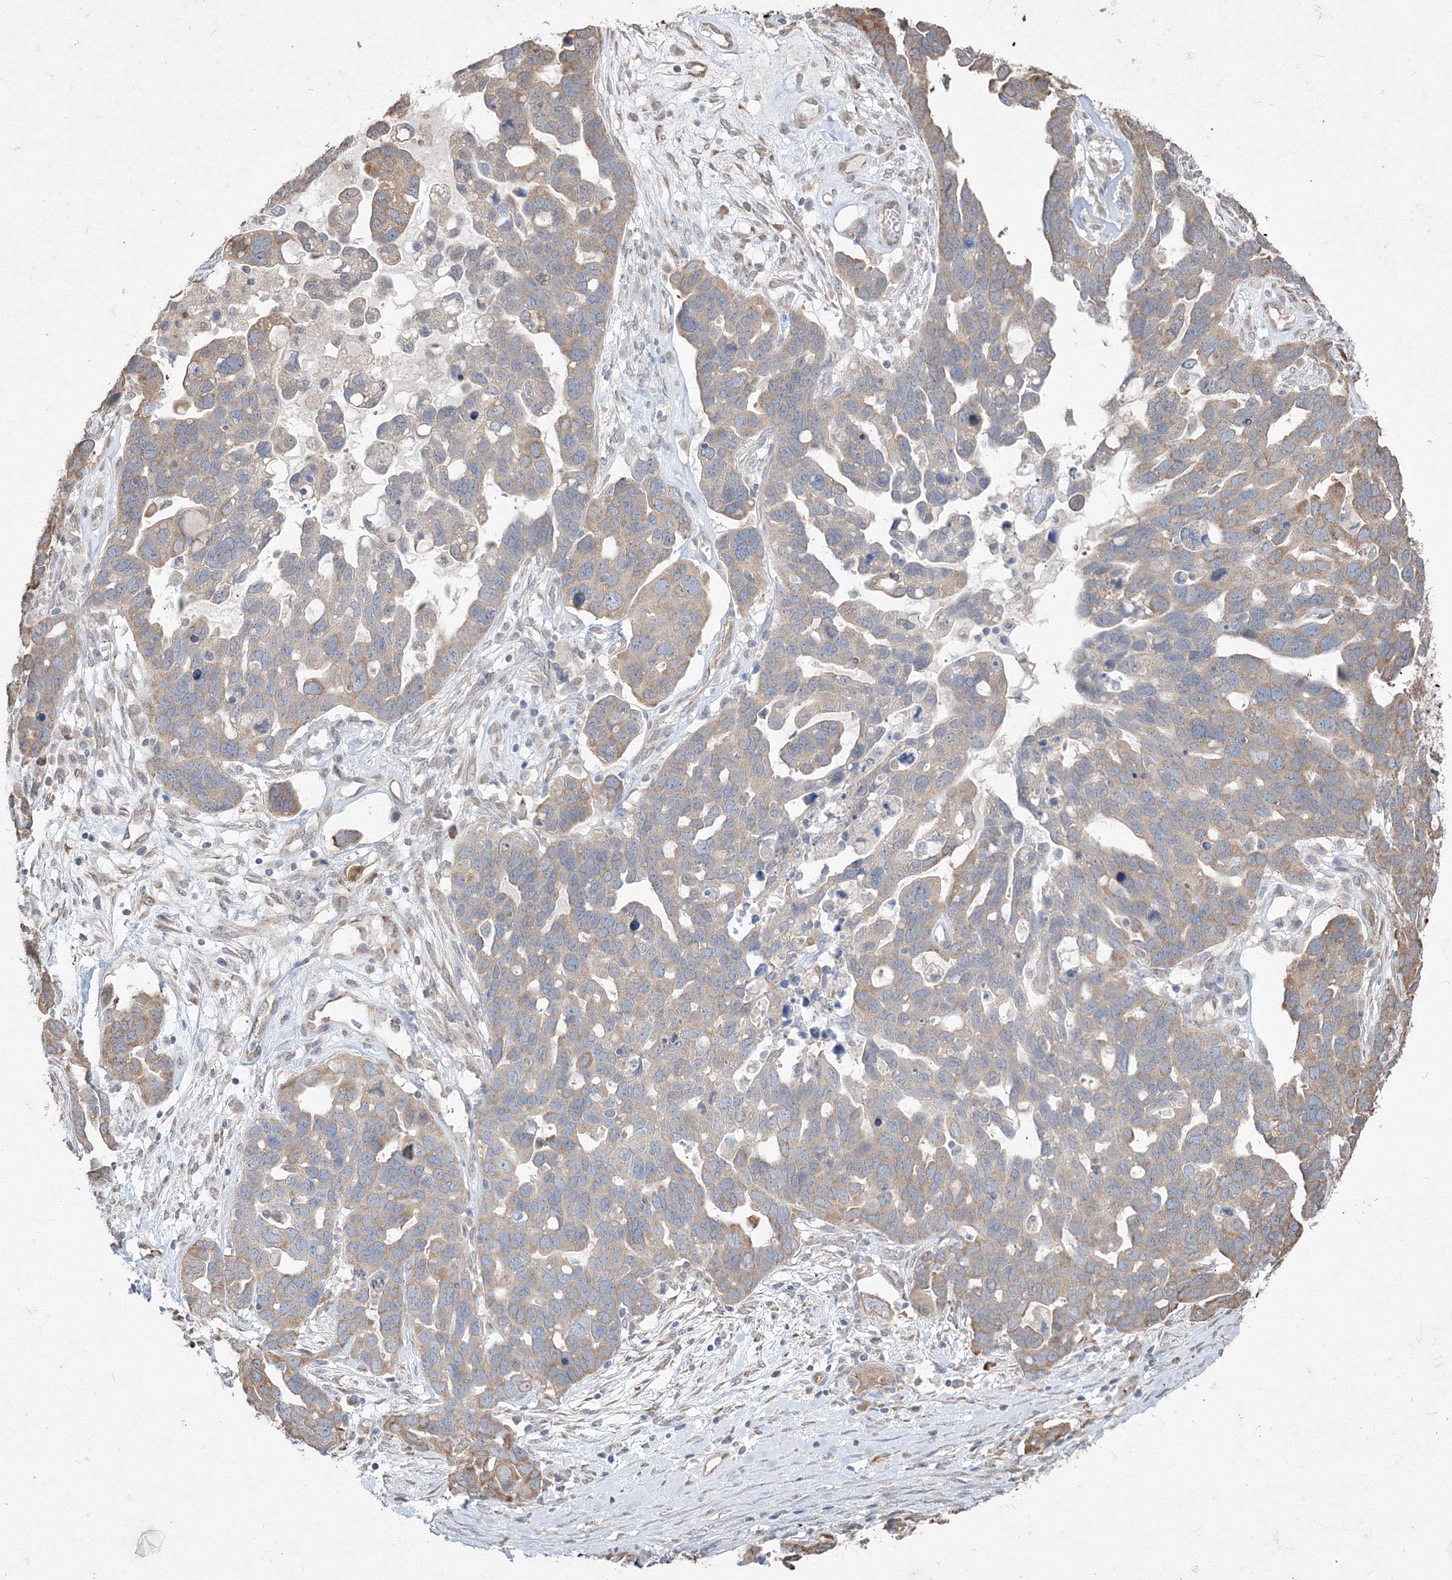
{"staining": {"intensity": "moderate", "quantity": "25%-75%", "location": "cytoplasmic/membranous"}, "tissue": "ovarian cancer", "cell_type": "Tumor cells", "image_type": "cancer", "snomed": [{"axis": "morphology", "description": "Cystadenocarcinoma, serous, NOS"}, {"axis": "topography", "description": "Ovary"}], "caption": "Protein staining of ovarian cancer (serous cystadenocarcinoma) tissue displays moderate cytoplasmic/membranous expression in approximately 25%-75% of tumor cells.", "gene": "FBXL8", "patient": {"sex": "female", "age": 54}}